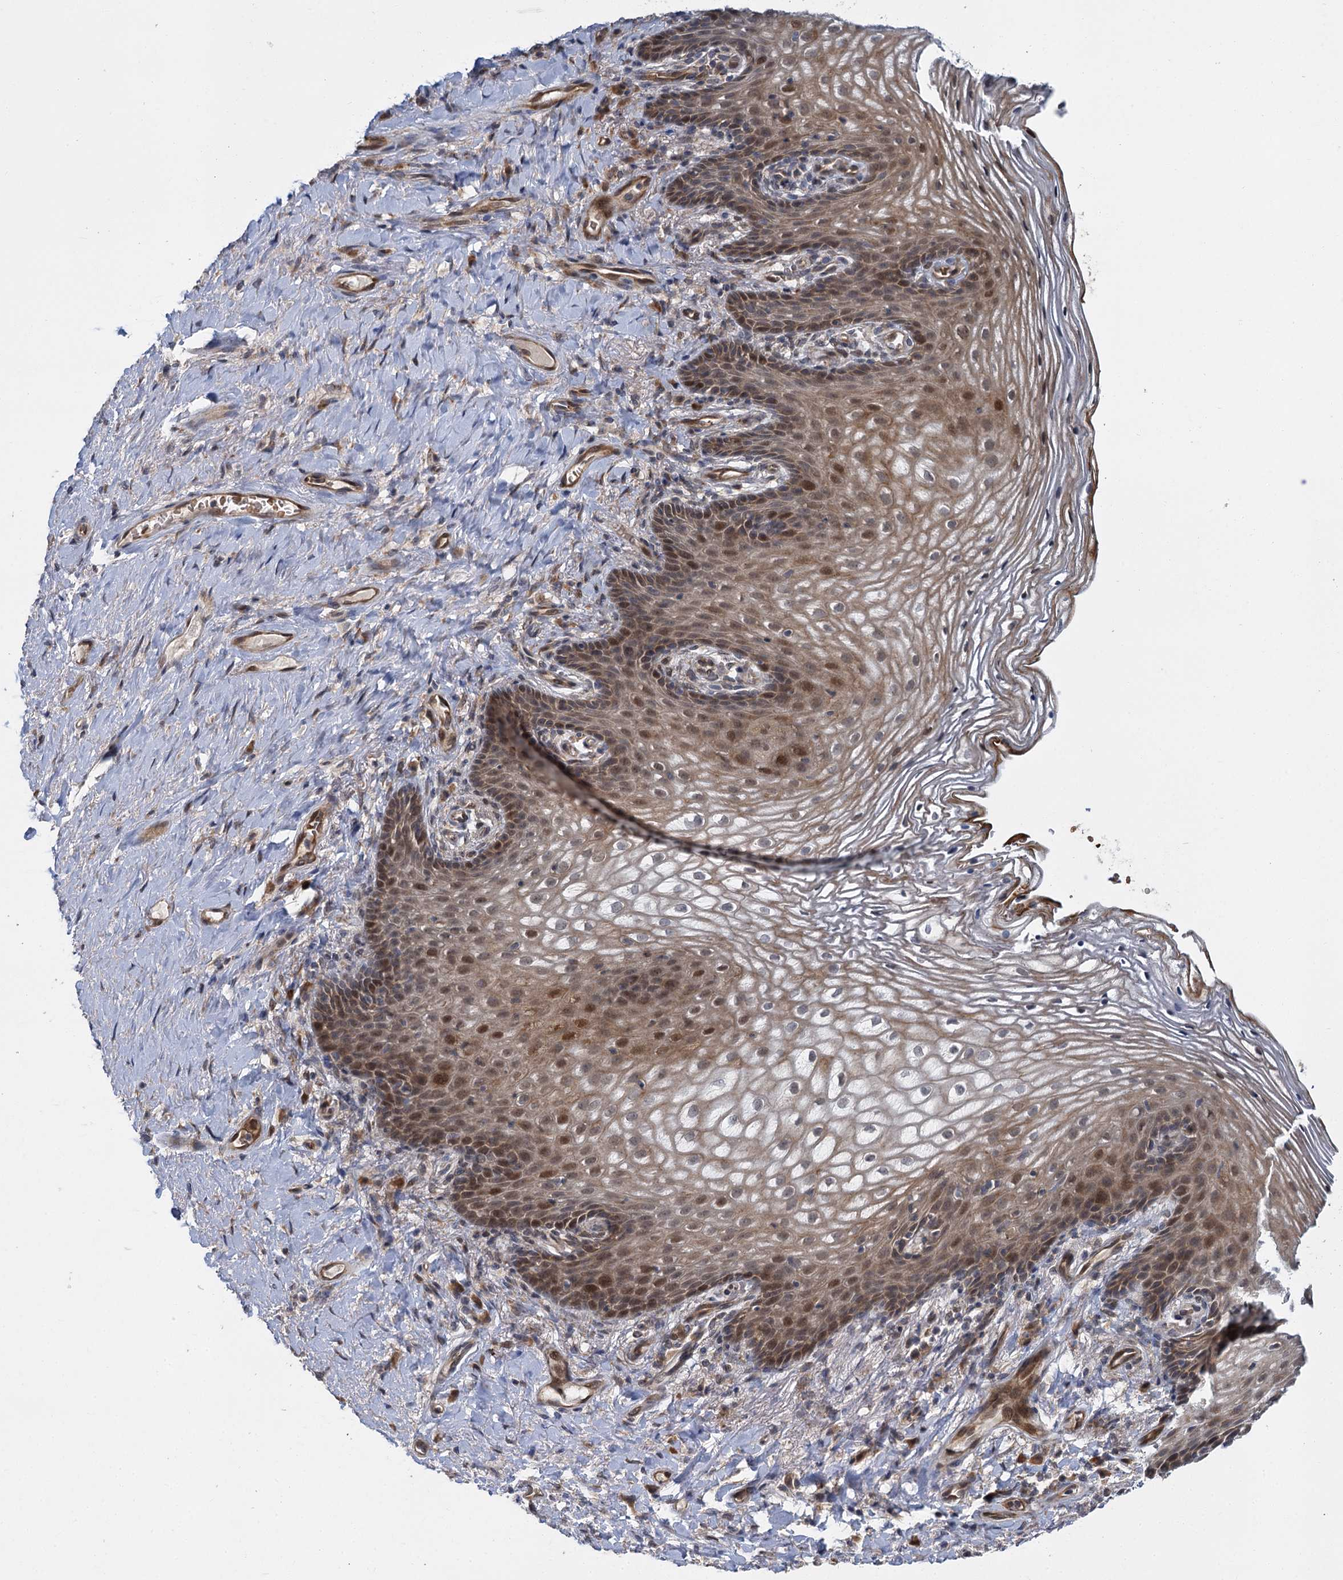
{"staining": {"intensity": "moderate", "quantity": ">75%", "location": "cytoplasmic/membranous,nuclear"}, "tissue": "vagina", "cell_type": "Squamous epithelial cells", "image_type": "normal", "snomed": [{"axis": "morphology", "description": "Normal tissue, NOS"}, {"axis": "topography", "description": "Vagina"}], "caption": "Immunohistochemical staining of benign vagina demonstrates >75% levels of moderate cytoplasmic/membranous,nuclear protein staining in approximately >75% of squamous epithelial cells. The protein is shown in brown color, while the nuclei are stained blue.", "gene": "APBA2", "patient": {"sex": "female", "age": 60}}